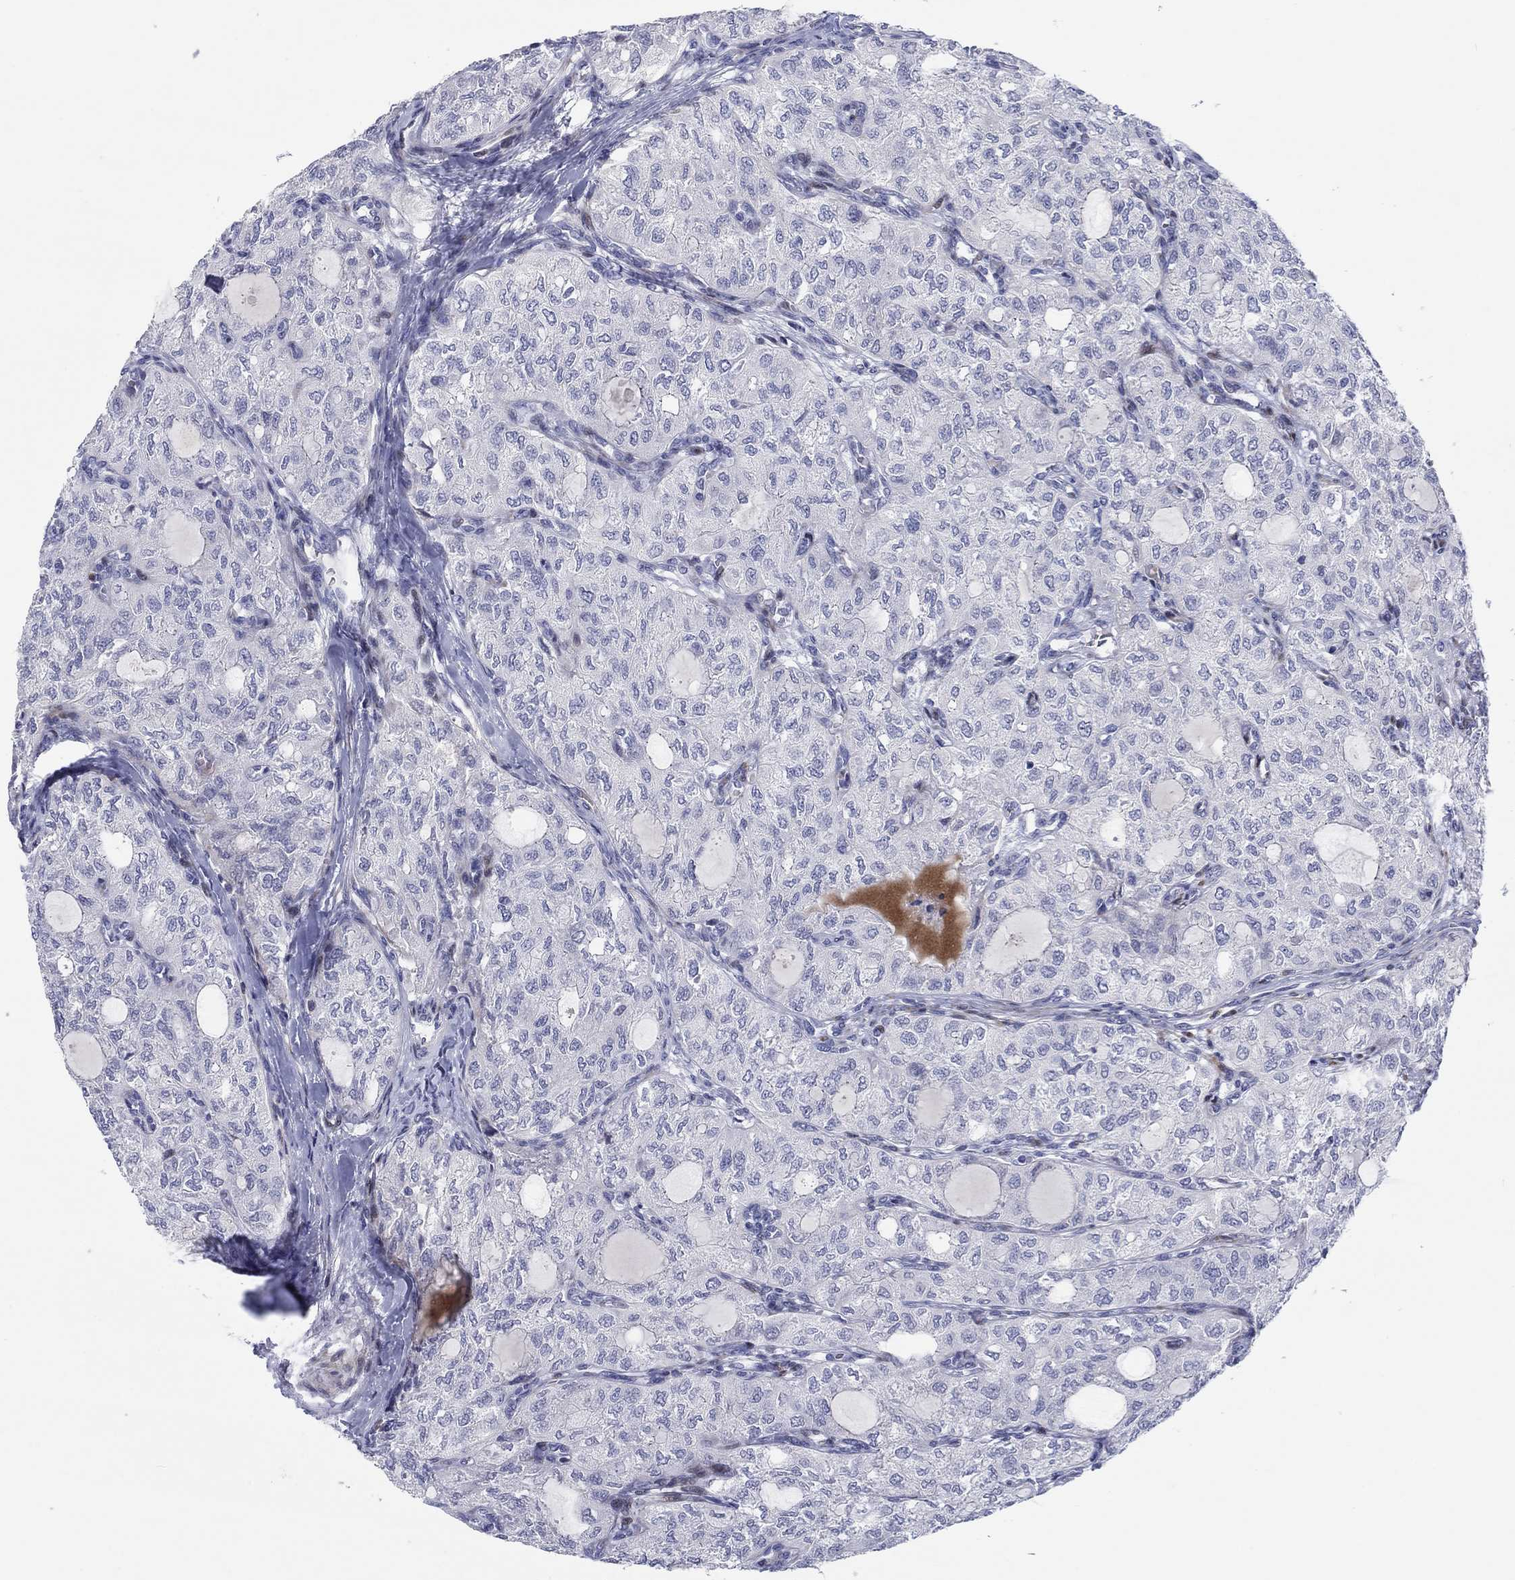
{"staining": {"intensity": "negative", "quantity": "none", "location": "none"}, "tissue": "thyroid cancer", "cell_type": "Tumor cells", "image_type": "cancer", "snomed": [{"axis": "morphology", "description": "Follicular adenoma carcinoma, NOS"}, {"axis": "topography", "description": "Thyroid gland"}], "caption": "A micrograph of human thyroid follicular adenoma carcinoma is negative for staining in tumor cells.", "gene": "ARHGAP36", "patient": {"sex": "male", "age": 75}}